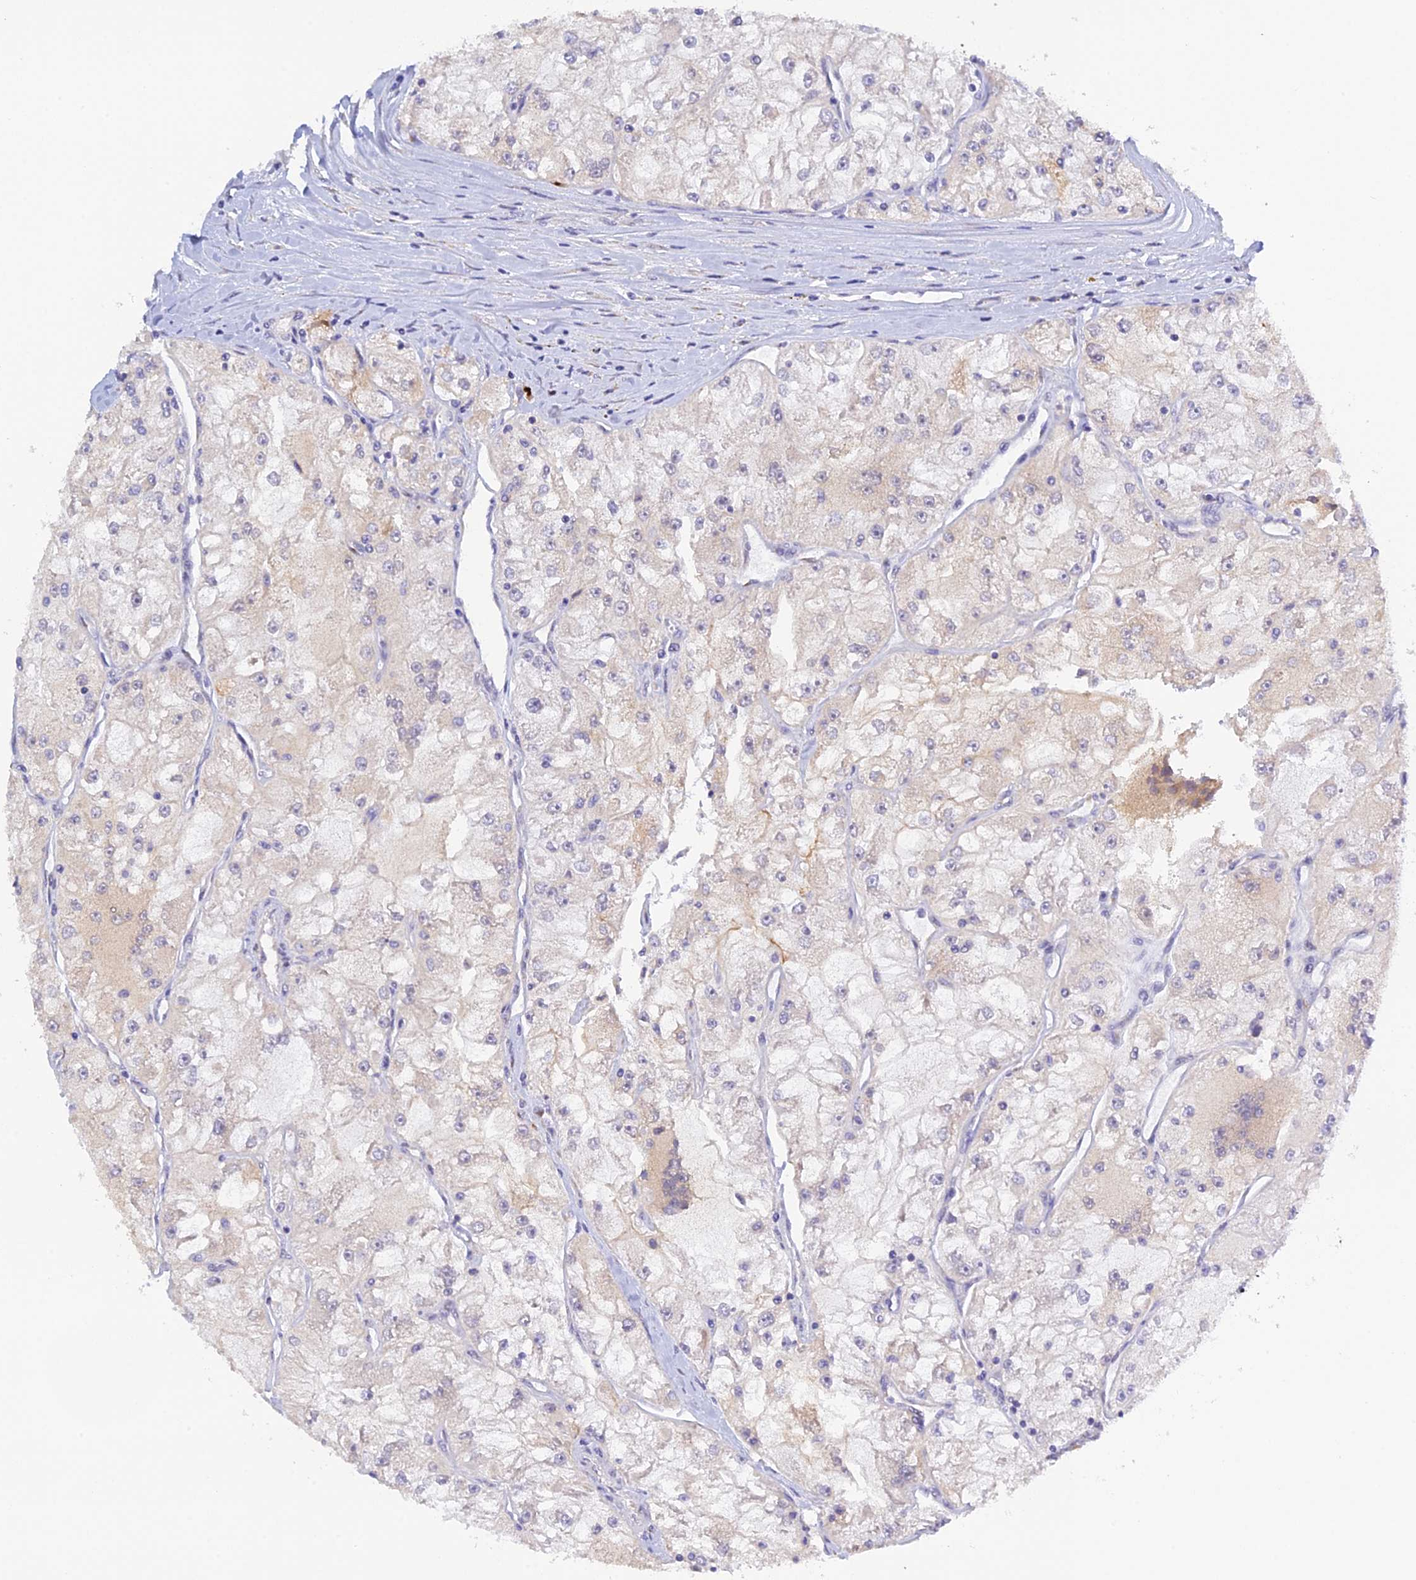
{"staining": {"intensity": "negative", "quantity": "none", "location": "none"}, "tissue": "renal cancer", "cell_type": "Tumor cells", "image_type": "cancer", "snomed": [{"axis": "morphology", "description": "Adenocarcinoma, NOS"}, {"axis": "topography", "description": "Kidney"}], "caption": "A micrograph of human renal cancer is negative for staining in tumor cells.", "gene": "SNX17", "patient": {"sex": "female", "age": 72}}